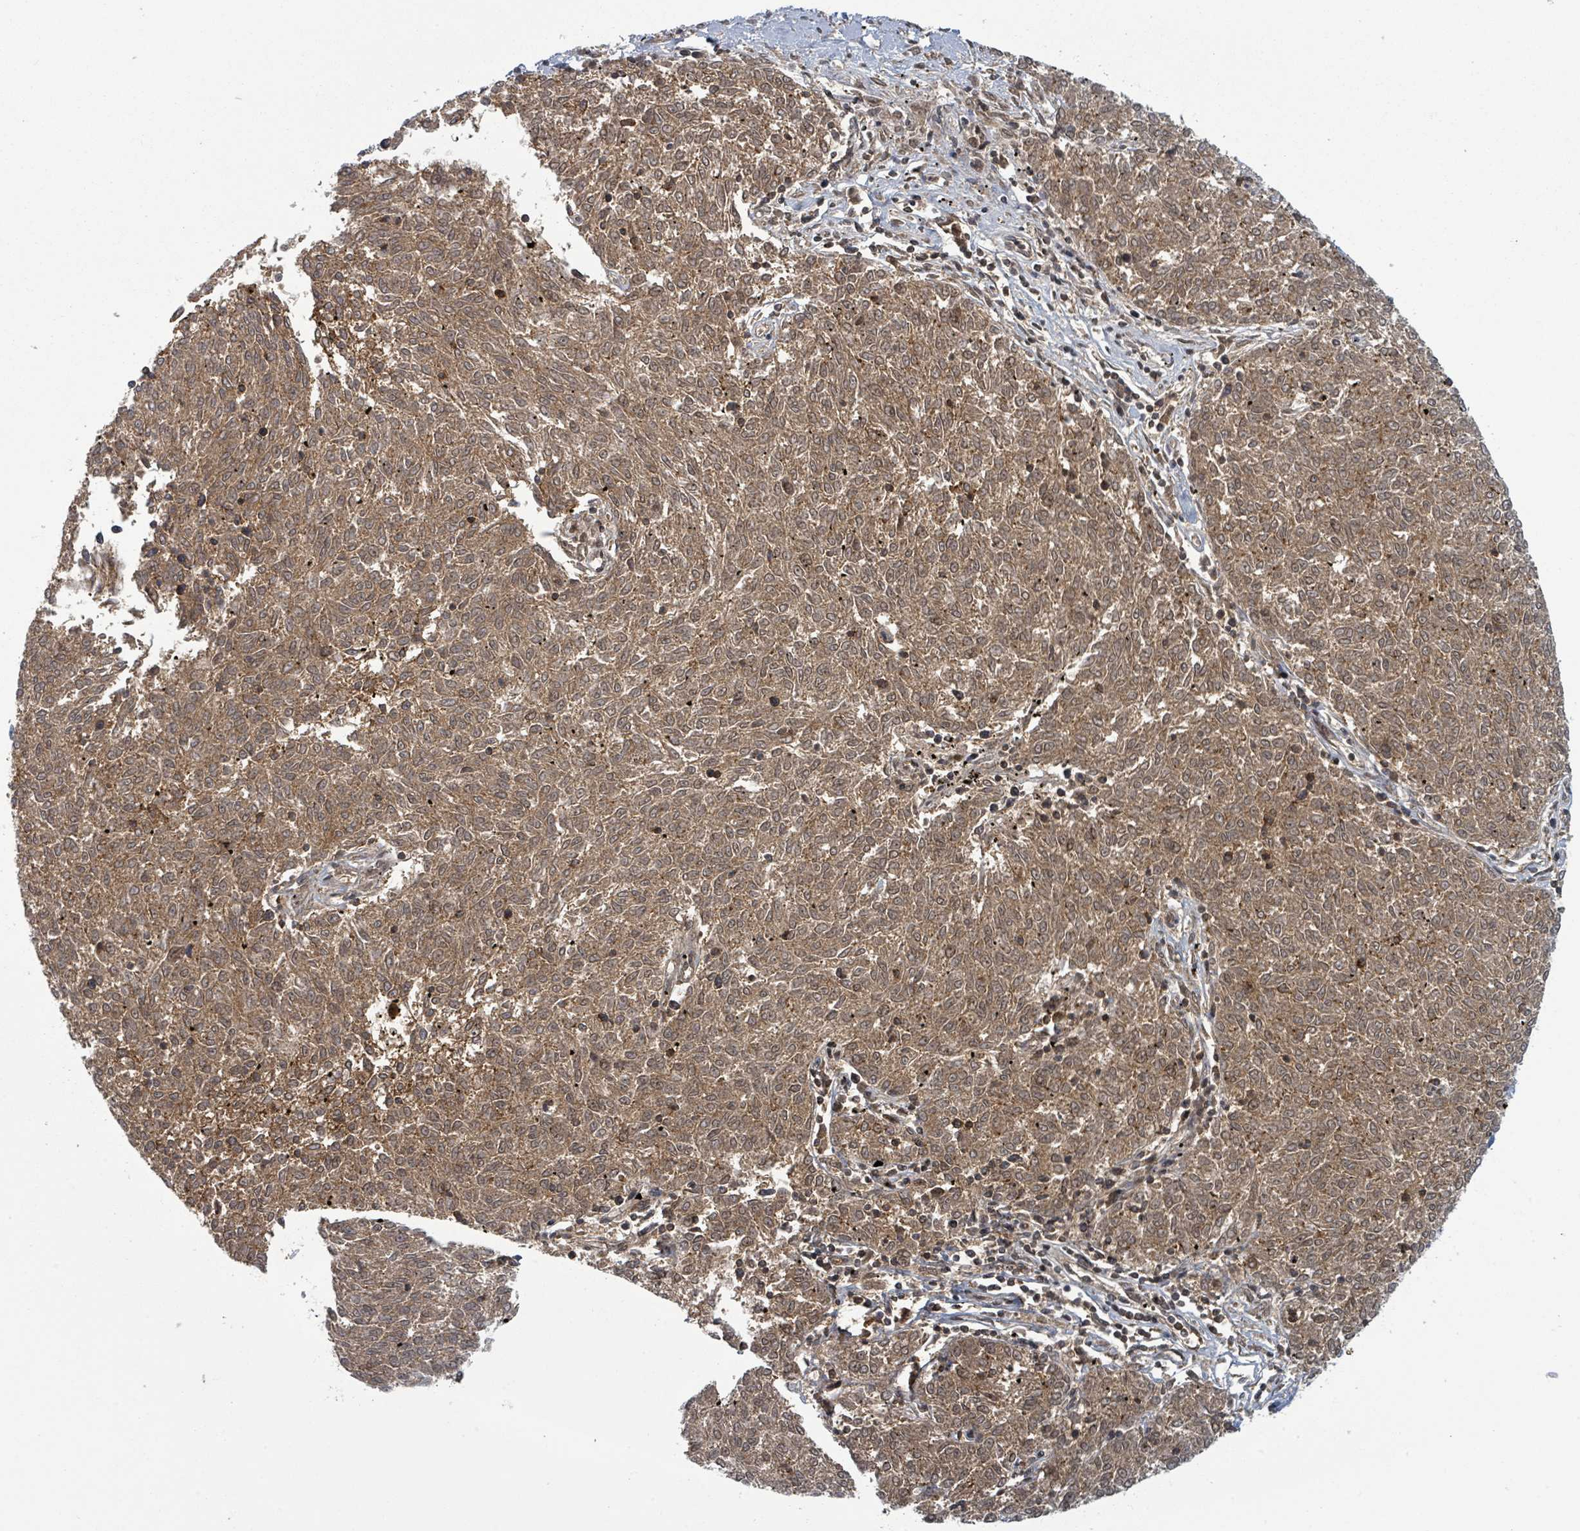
{"staining": {"intensity": "moderate", "quantity": ">75%", "location": "cytoplasmic/membranous"}, "tissue": "melanoma", "cell_type": "Tumor cells", "image_type": "cancer", "snomed": [{"axis": "morphology", "description": "Malignant melanoma, NOS"}, {"axis": "topography", "description": "Skin"}], "caption": "Malignant melanoma stained with DAB (3,3'-diaminobenzidine) IHC shows medium levels of moderate cytoplasmic/membranous staining in approximately >75% of tumor cells.", "gene": "TNFRSF14", "patient": {"sex": "female", "age": 72}}